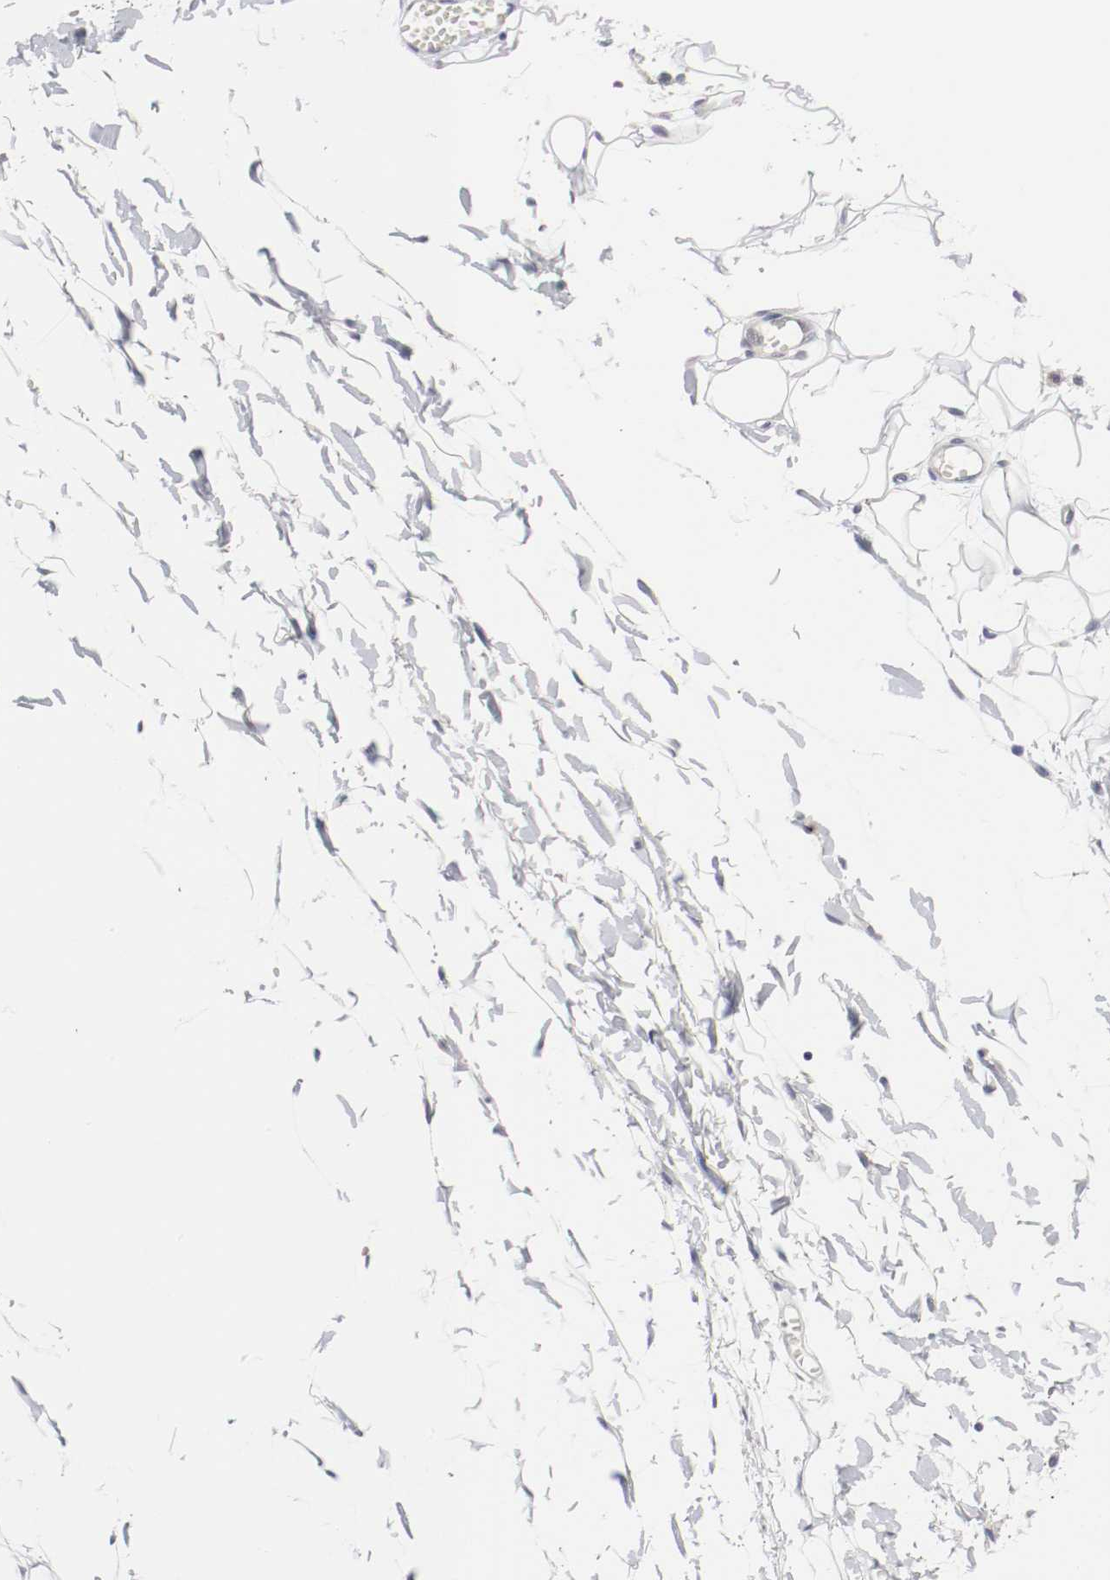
{"staining": {"intensity": "negative", "quantity": "none", "location": "none"}, "tissue": "adipose tissue", "cell_type": "Adipocytes", "image_type": "normal", "snomed": [{"axis": "morphology", "description": "Normal tissue, NOS"}, {"axis": "morphology", "description": "Inflammation, NOS"}, {"axis": "topography", "description": "Vascular tissue"}, {"axis": "topography", "description": "Salivary gland"}], "caption": "Human adipose tissue stained for a protein using immunohistochemistry demonstrates no staining in adipocytes.", "gene": "KIT", "patient": {"sex": "female", "age": 75}}